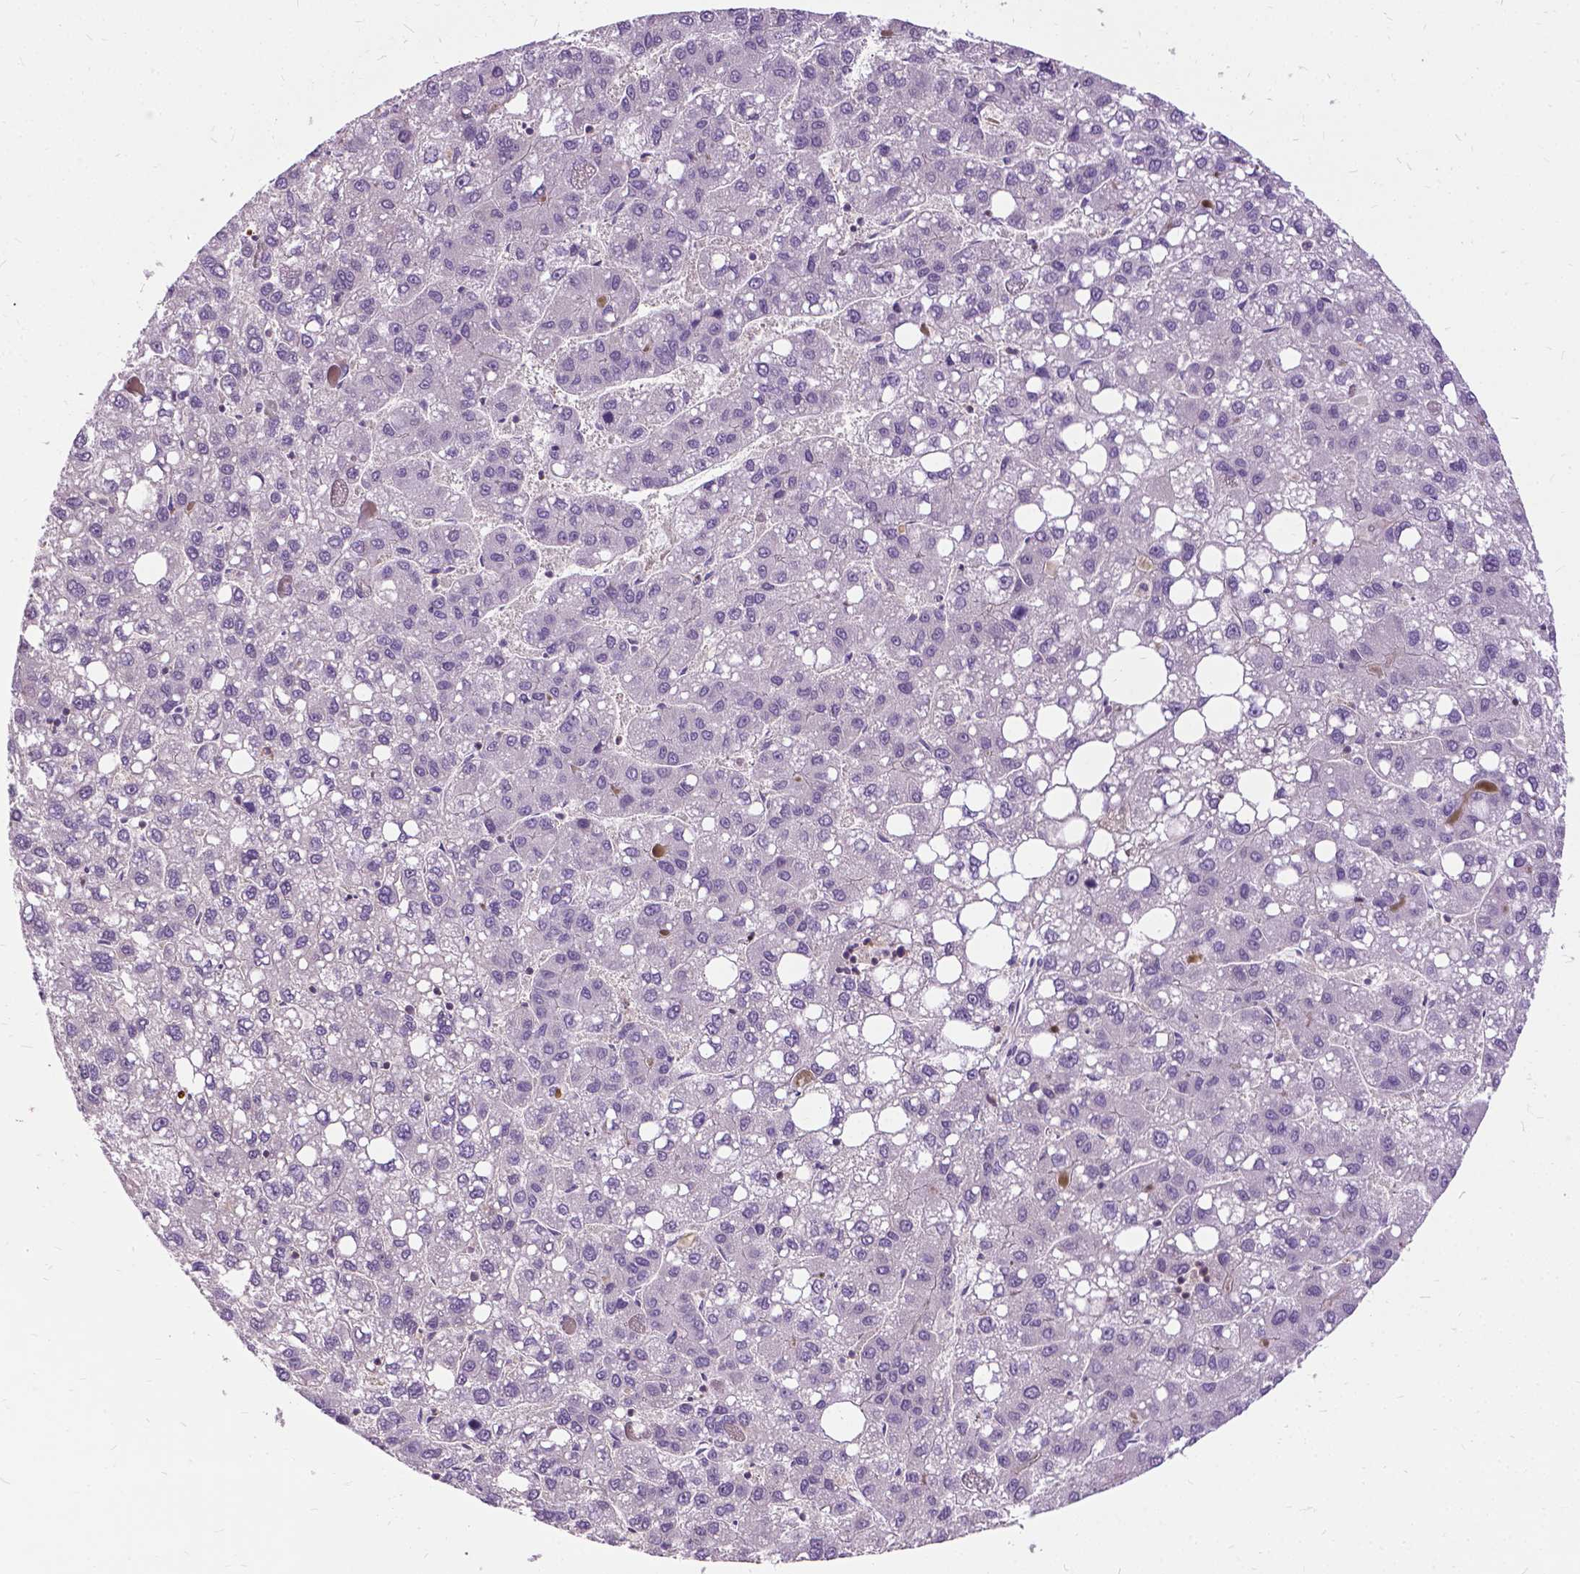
{"staining": {"intensity": "negative", "quantity": "none", "location": "none"}, "tissue": "liver cancer", "cell_type": "Tumor cells", "image_type": "cancer", "snomed": [{"axis": "morphology", "description": "Carcinoma, Hepatocellular, NOS"}, {"axis": "topography", "description": "Liver"}], "caption": "Image shows no protein positivity in tumor cells of hepatocellular carcinoma (liver) tissue.", "gene": "JAK3", "patient": {"sex": "female", "age": 82}}